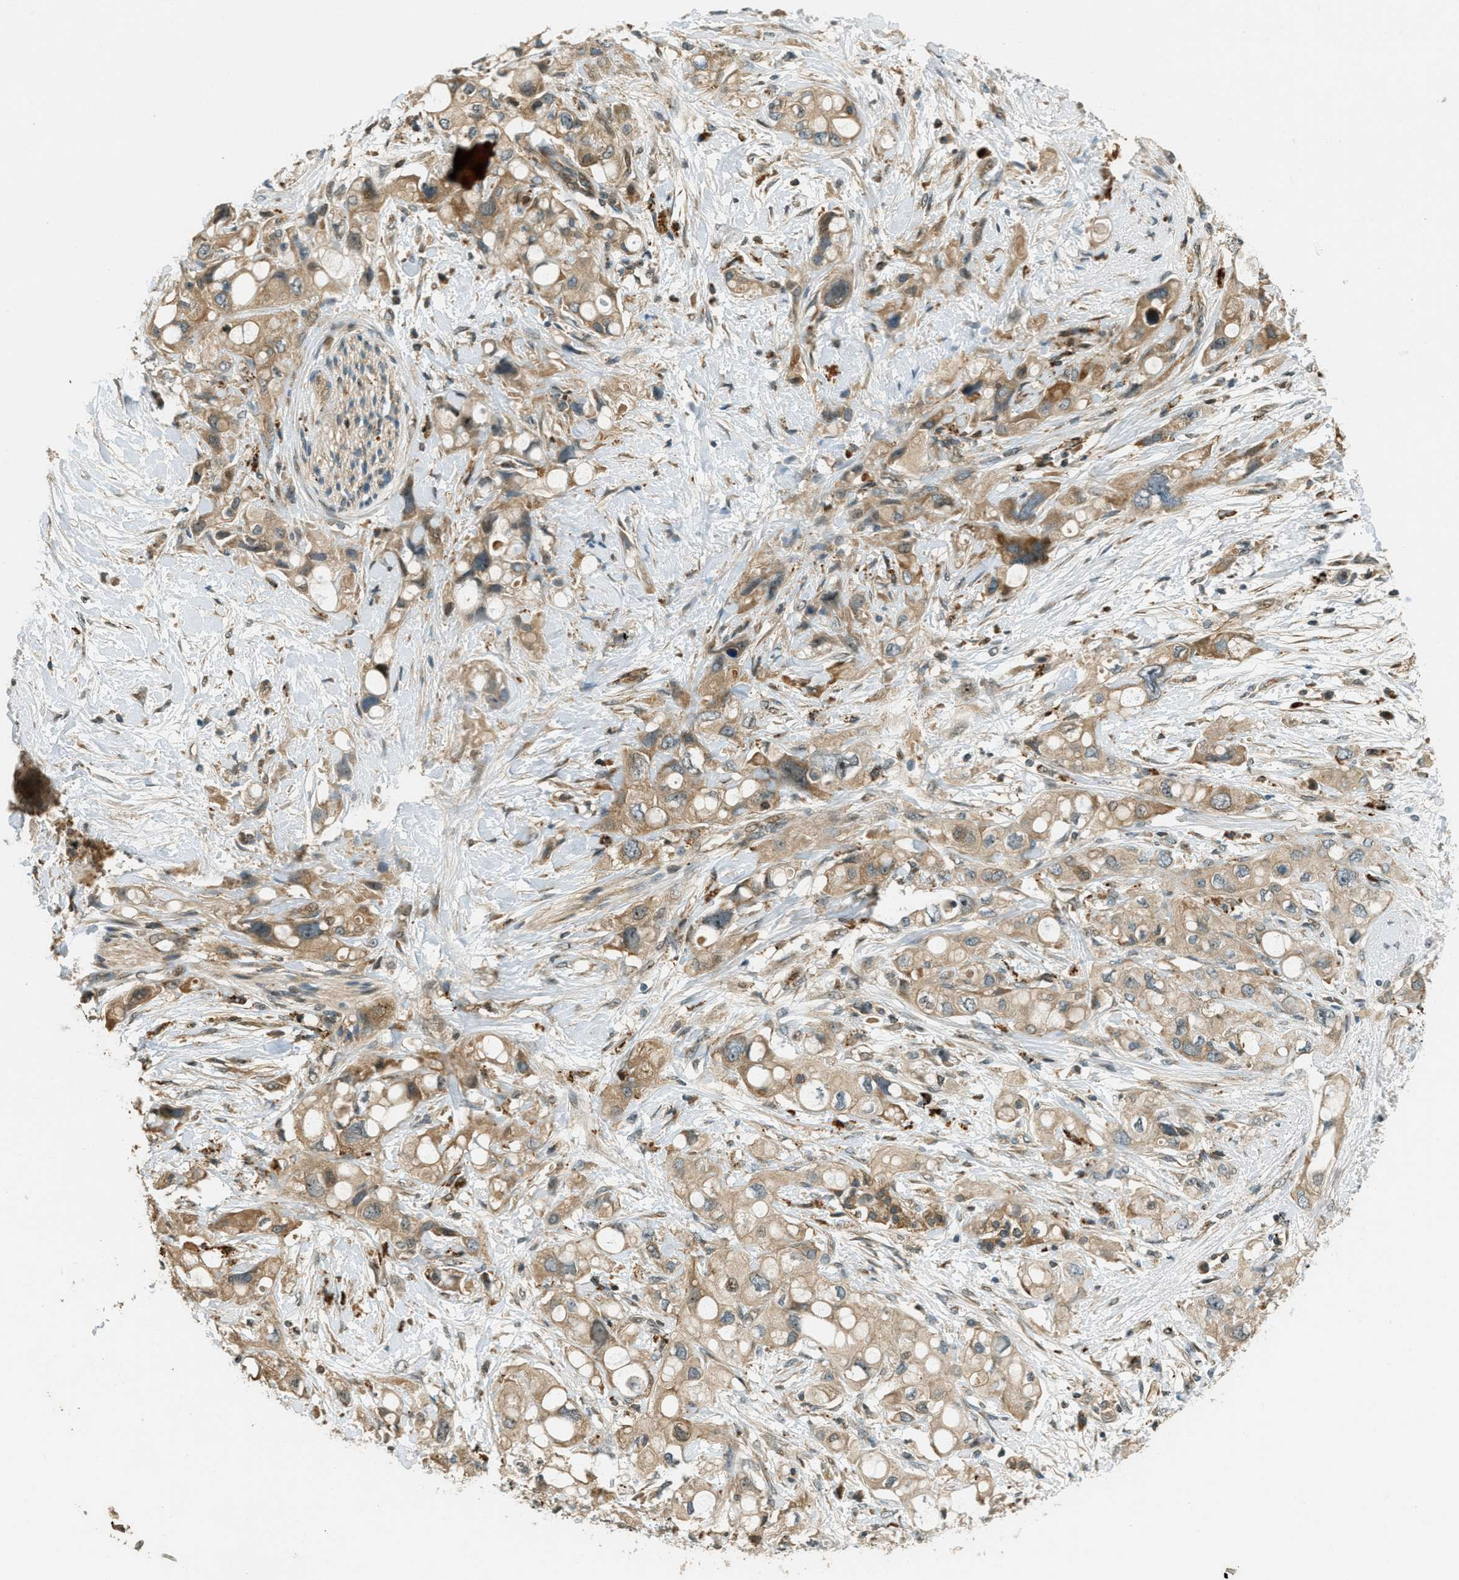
{"staining": {"intensity": "moderate", "quantity": ">75%", "location": "cytoplasmic/membranous"}, "tissue": "pancreatic cancer", "cell_type": "Tumor cells", "image_type": "cancer", "snomed": [{"axis": "morphology", "description": "Adenocarcinoma, NOS"}, {"axis": "topography", "description": "Pancreas"}], "caption": "Tumor cells show medium levels of moderate cytoplasmic/membranous positivity in about >75% of cells in pancreatic cancer (adenocarcinoma). (DAB (3,3'-diaminobenzidine) IHC, brown staining for protein, blue staining for nuclei).", "gene": "PTPN23", "patient": {"sex": "female", "age": 56}}